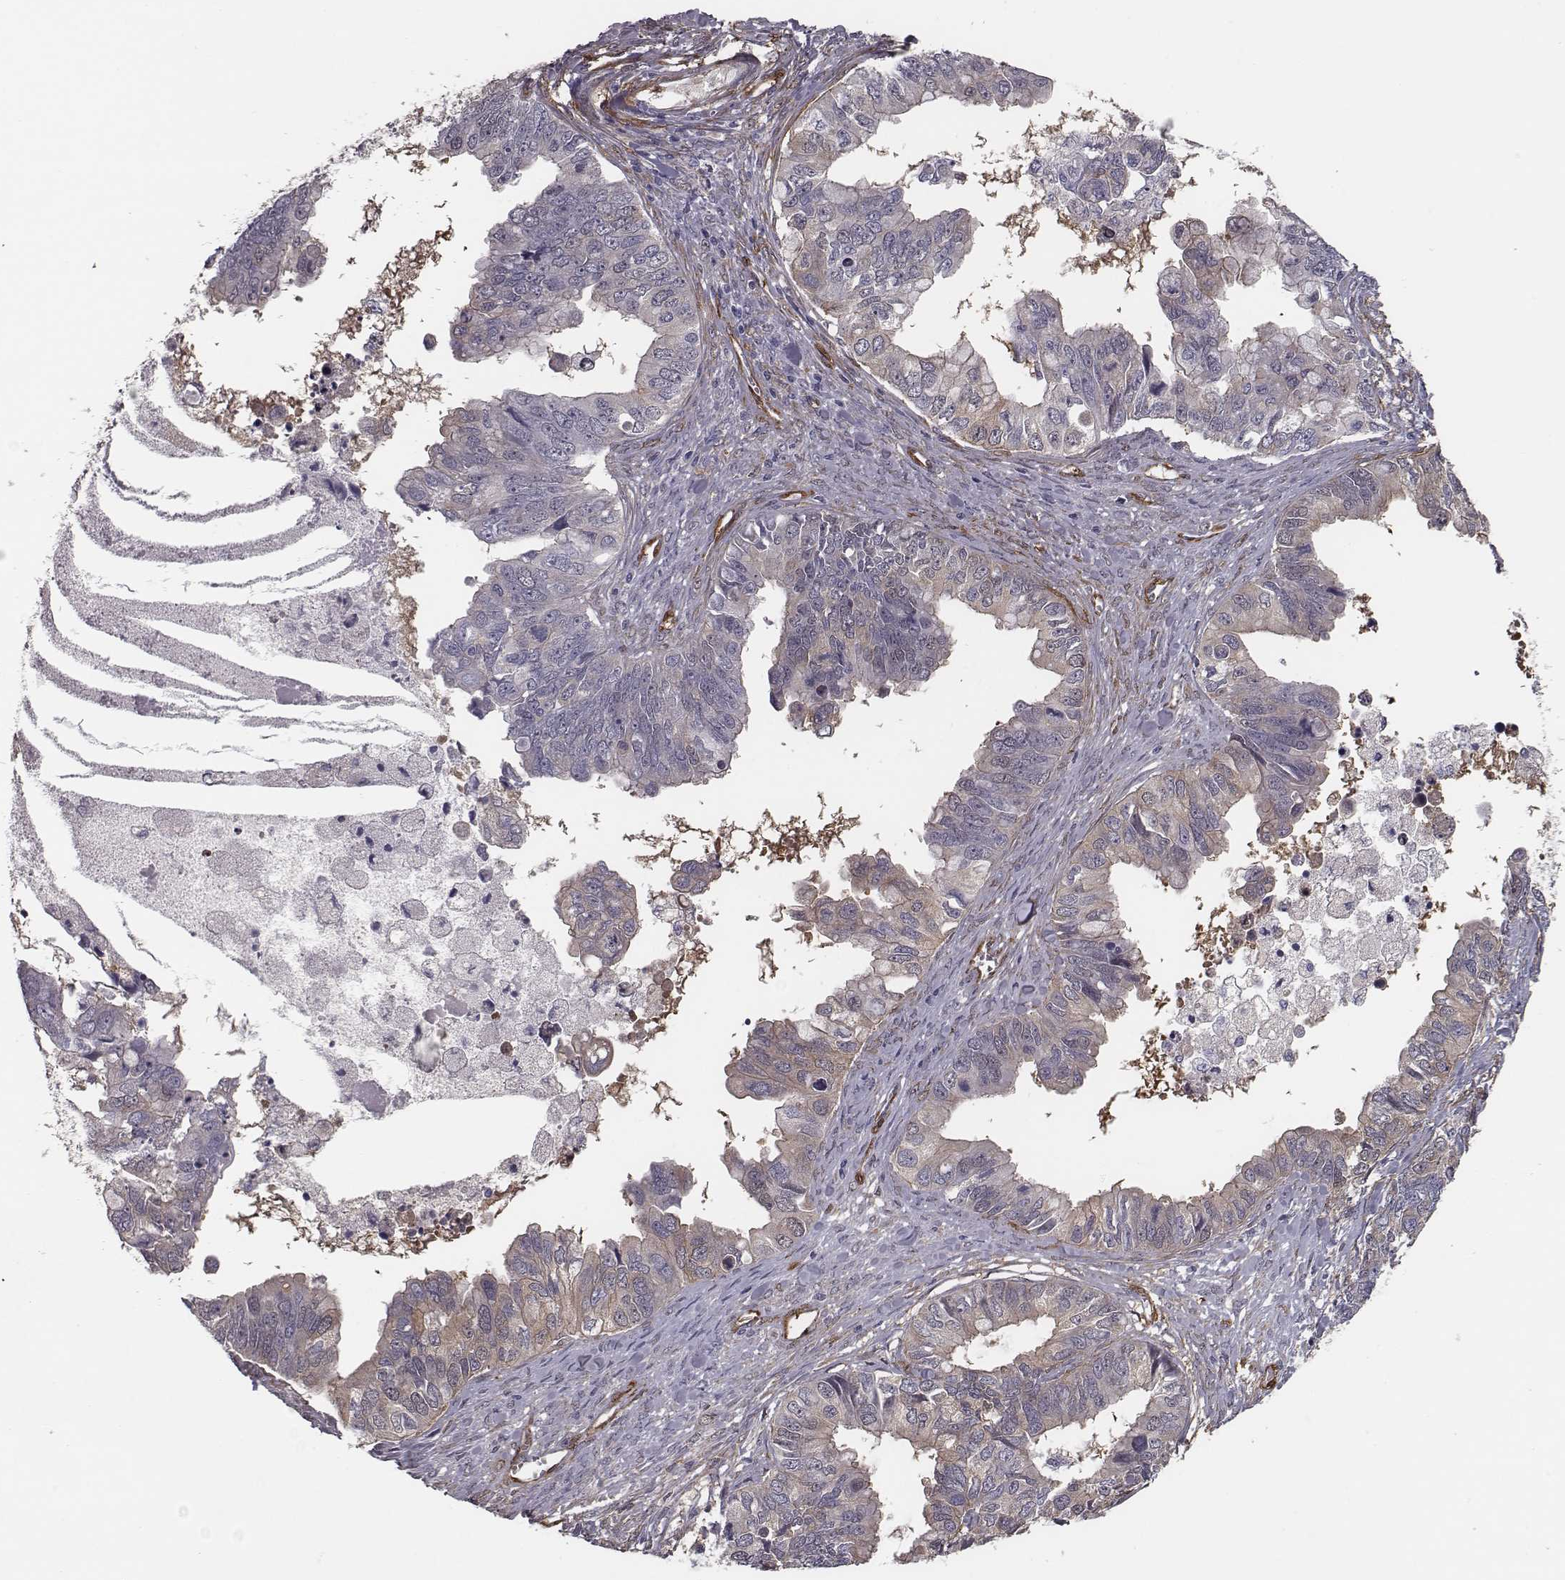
{"staining": {"intensity": "weak", "quantity": "<25%", "location": "cytoplasmic/membranous"}, "tissue": "ovarian cancer", "cell_type": "Tumor cells", "image_type": "cancer", "snomed": [{"axis": "morphology", "description": "Cystadenocarcinoma, mucinous, NOS"}, {"axis": "topography", "description": "Ovary"}], "caption": "Immunohistochemistry (IHC) of ovarian cancer reveals no positivity in tumor cells.", "gene": "ISYNA1", "patient": {"sex": "female", "age": 76}}